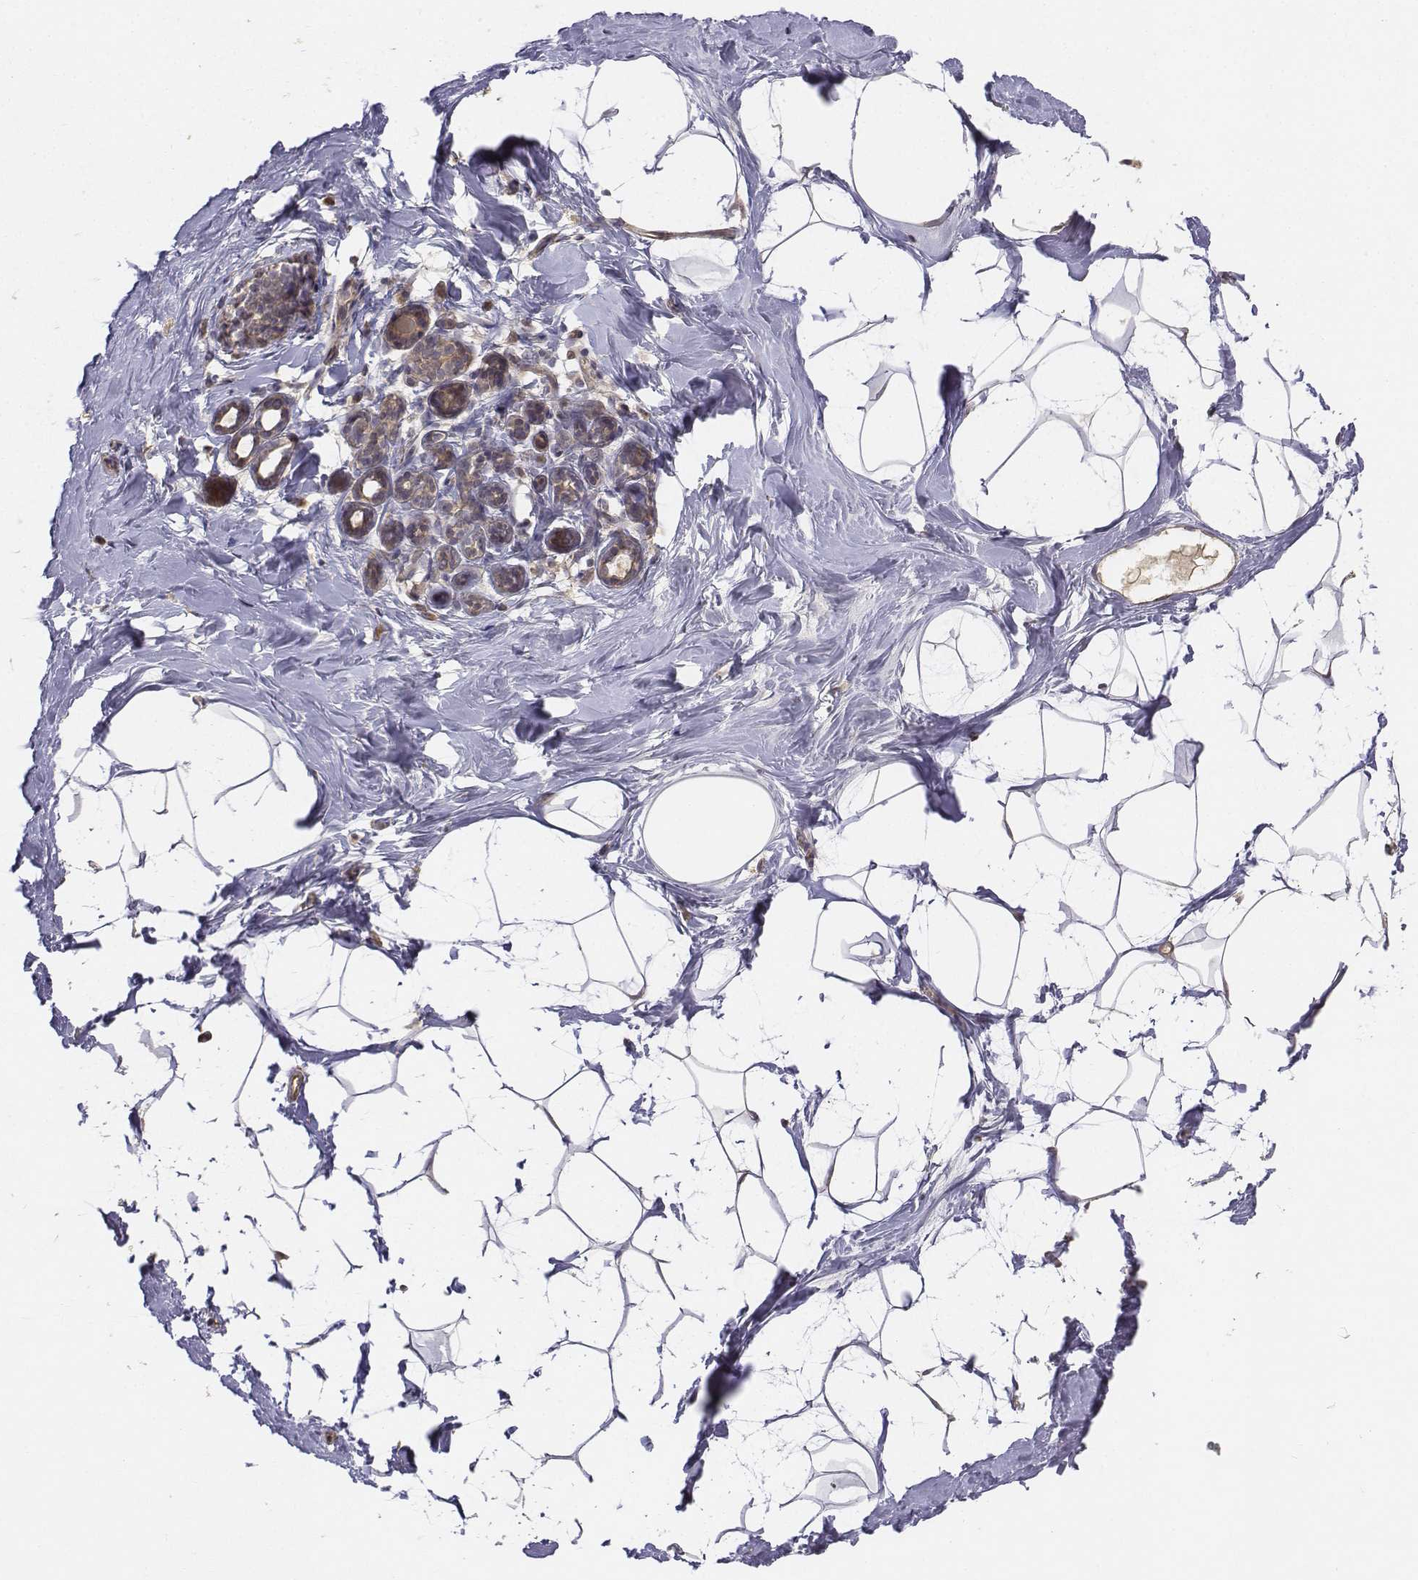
{"staining": {"intensity": "negative", "quantity": "none", "location": "none"}, "tissue": "breast", "cell_type": "Adipocytes", "image_type": "normal", "snomed": [{"axis": "morphology", "description": "Normal tissue, NOS"}, {"axis": "topography", "description": "Breast"}], "caption": "The immunohistochemistry micrograph has no significant expression in adipocytes of breast. (DAB (3,3'-diaminobenzidine) immunohistochemistry with hematoxylin counter stain).", "gene": "FBXO21", "patient": {"sex": "female", "age": 32}}